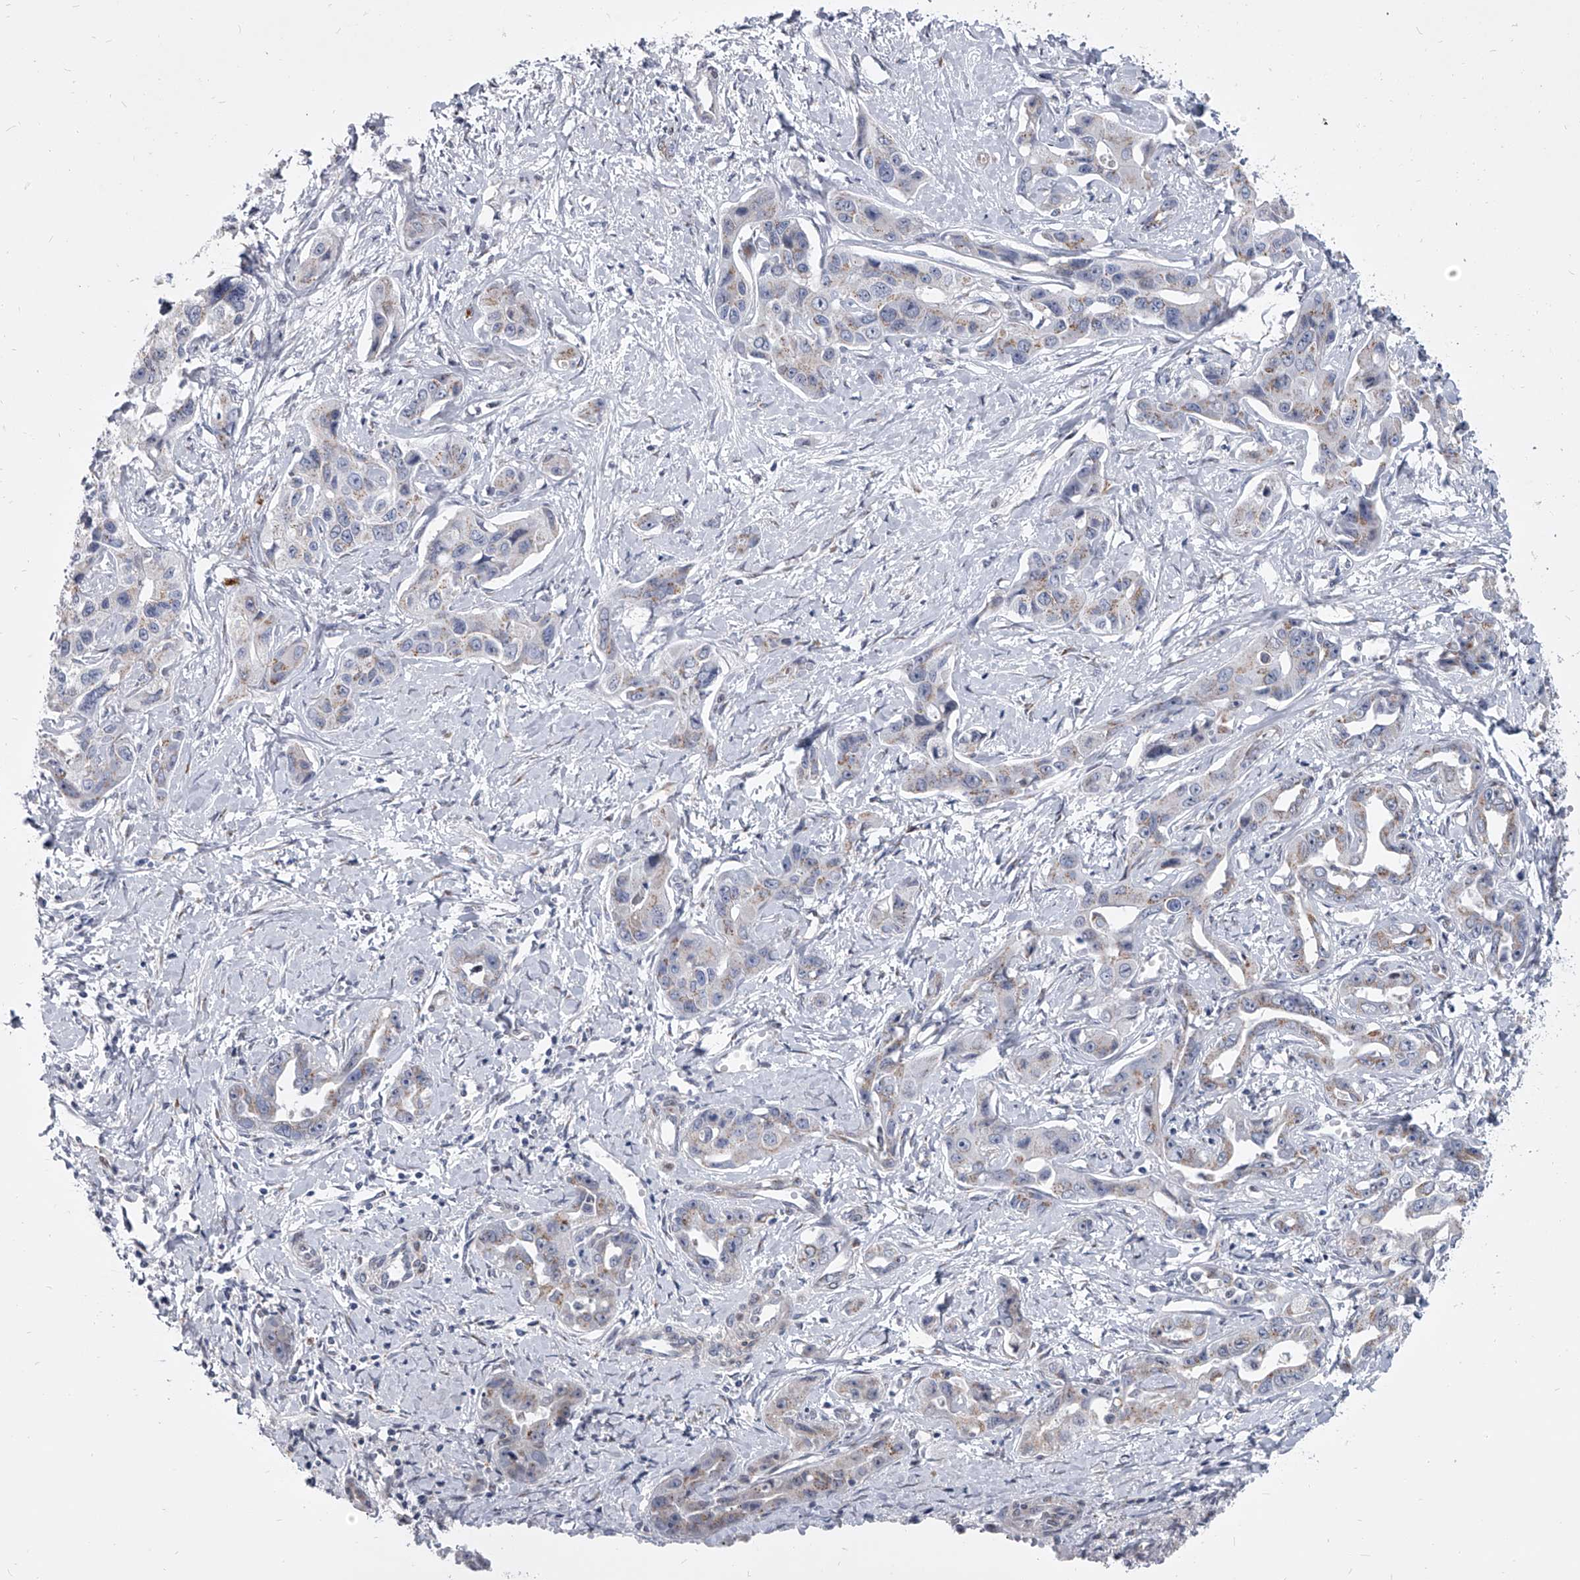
{"staining": {"intensity": "weak", "quantity": "25%-75%", "location": "cytoplasmic/membranous"}, "tissue": "liver cancer", "cell_type": "Tumor cells", "image_type": "cancer", "snomed": [{"axis": "morphology", "description": "Cholangiocarcinoma"}, {"axis": "topography", "description": "Liver"}], "caption": "Protein expression analysis of human liver cancer (cholangiocarcinoma) reveals weak cytoplasmic/membranous positivity in approximately 25%-75% of tumor cells. The staining was performed using DAB, with brown indicating positive protein expression. Nuclei are stained blue with hematoxylin.", "gene": "EVA1C", "patient": {"sex": "male", "age": 59}}